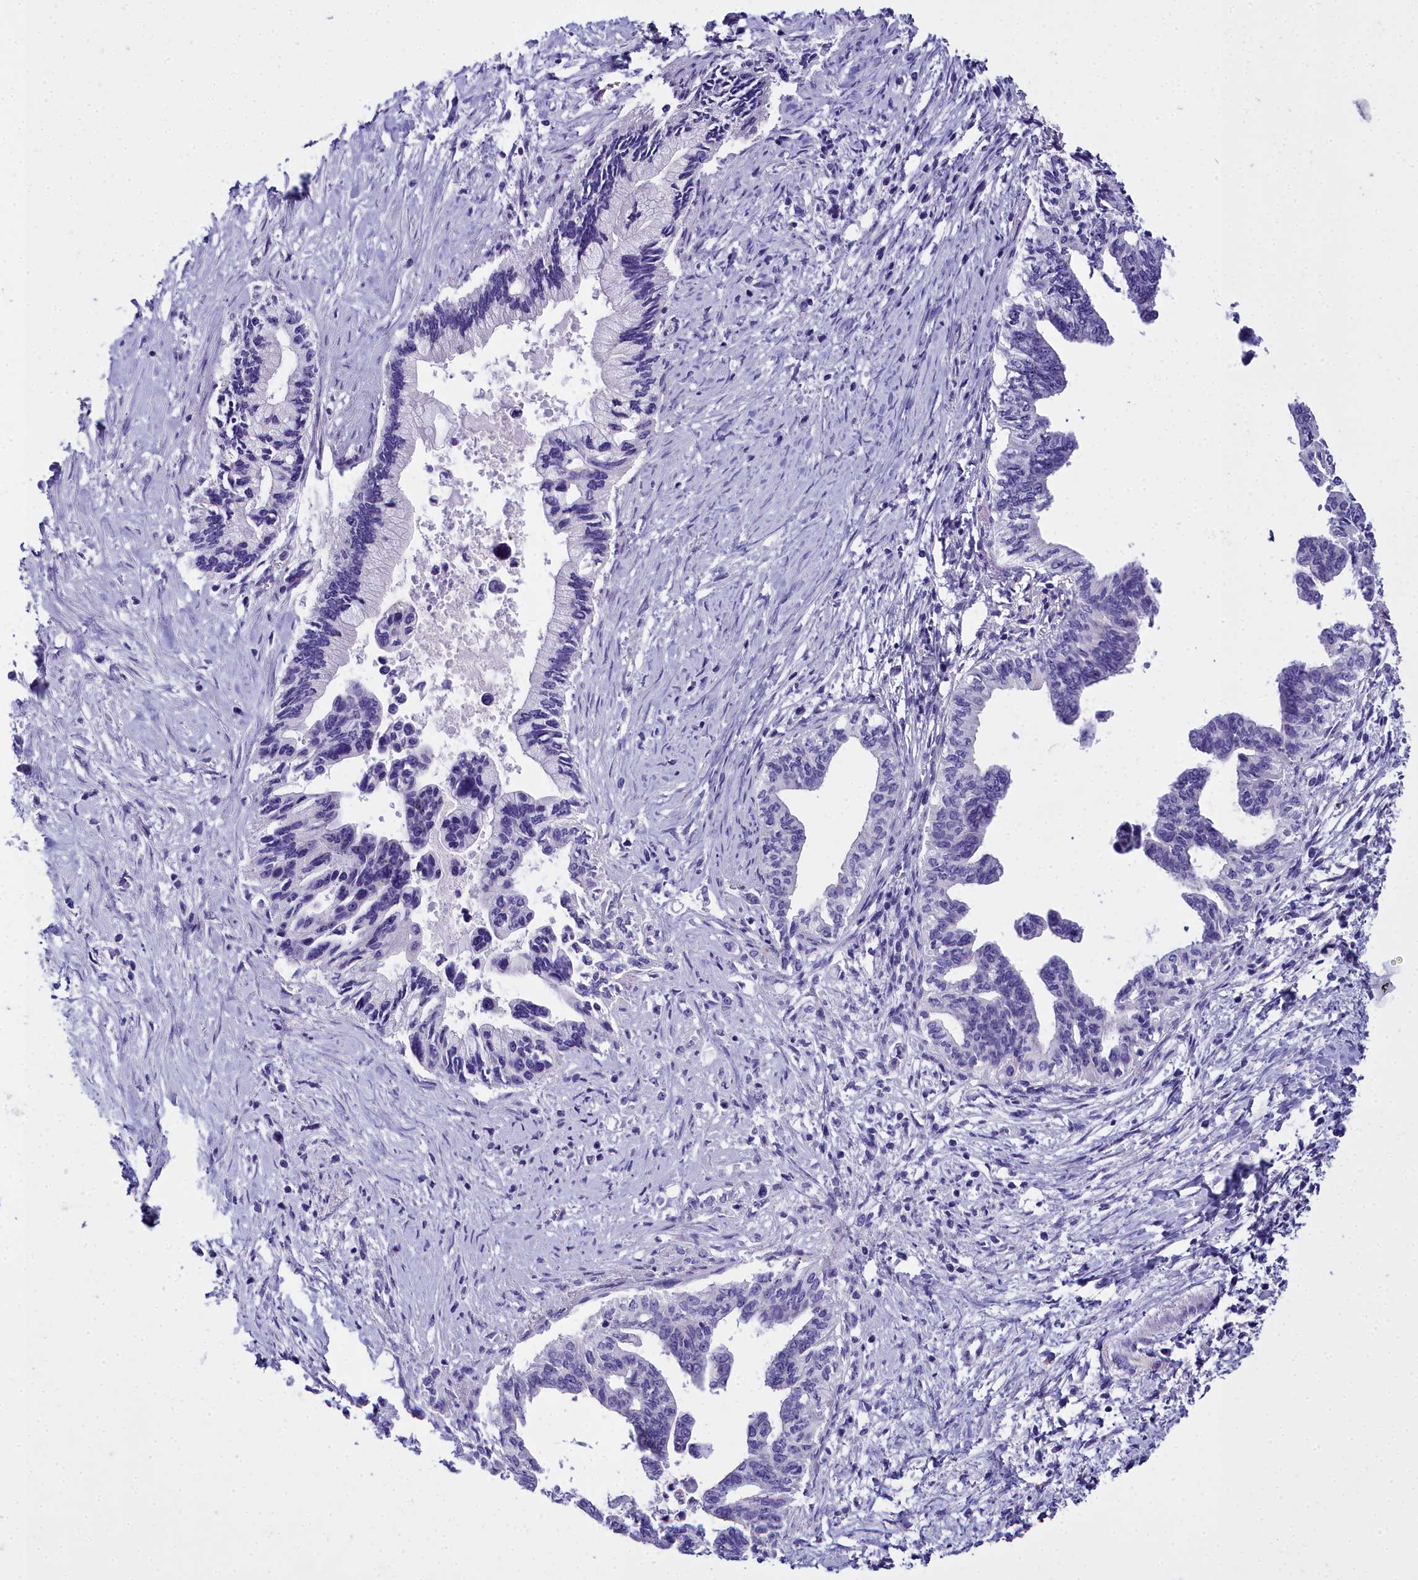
{"staining": {"intensity": "negative", "quantity": "none", "location": "none"}, "tissue": "pancreatic cancer", "cell_type": "Tumor cells", "image_type": "cancer", "snomed": [{"axis": "morphology", "description": "Adenocarcinoma, NOS"}, {"axis": "topography", "description": "Pancreas"}], "caption": "Adenocarcinoma (pancreatic) stained for a protein using immunohistochemistry (IHC) displays no expression tumor cells.", "gene": "TIMM22", "patient": {"sex": "female", "age": 83}}